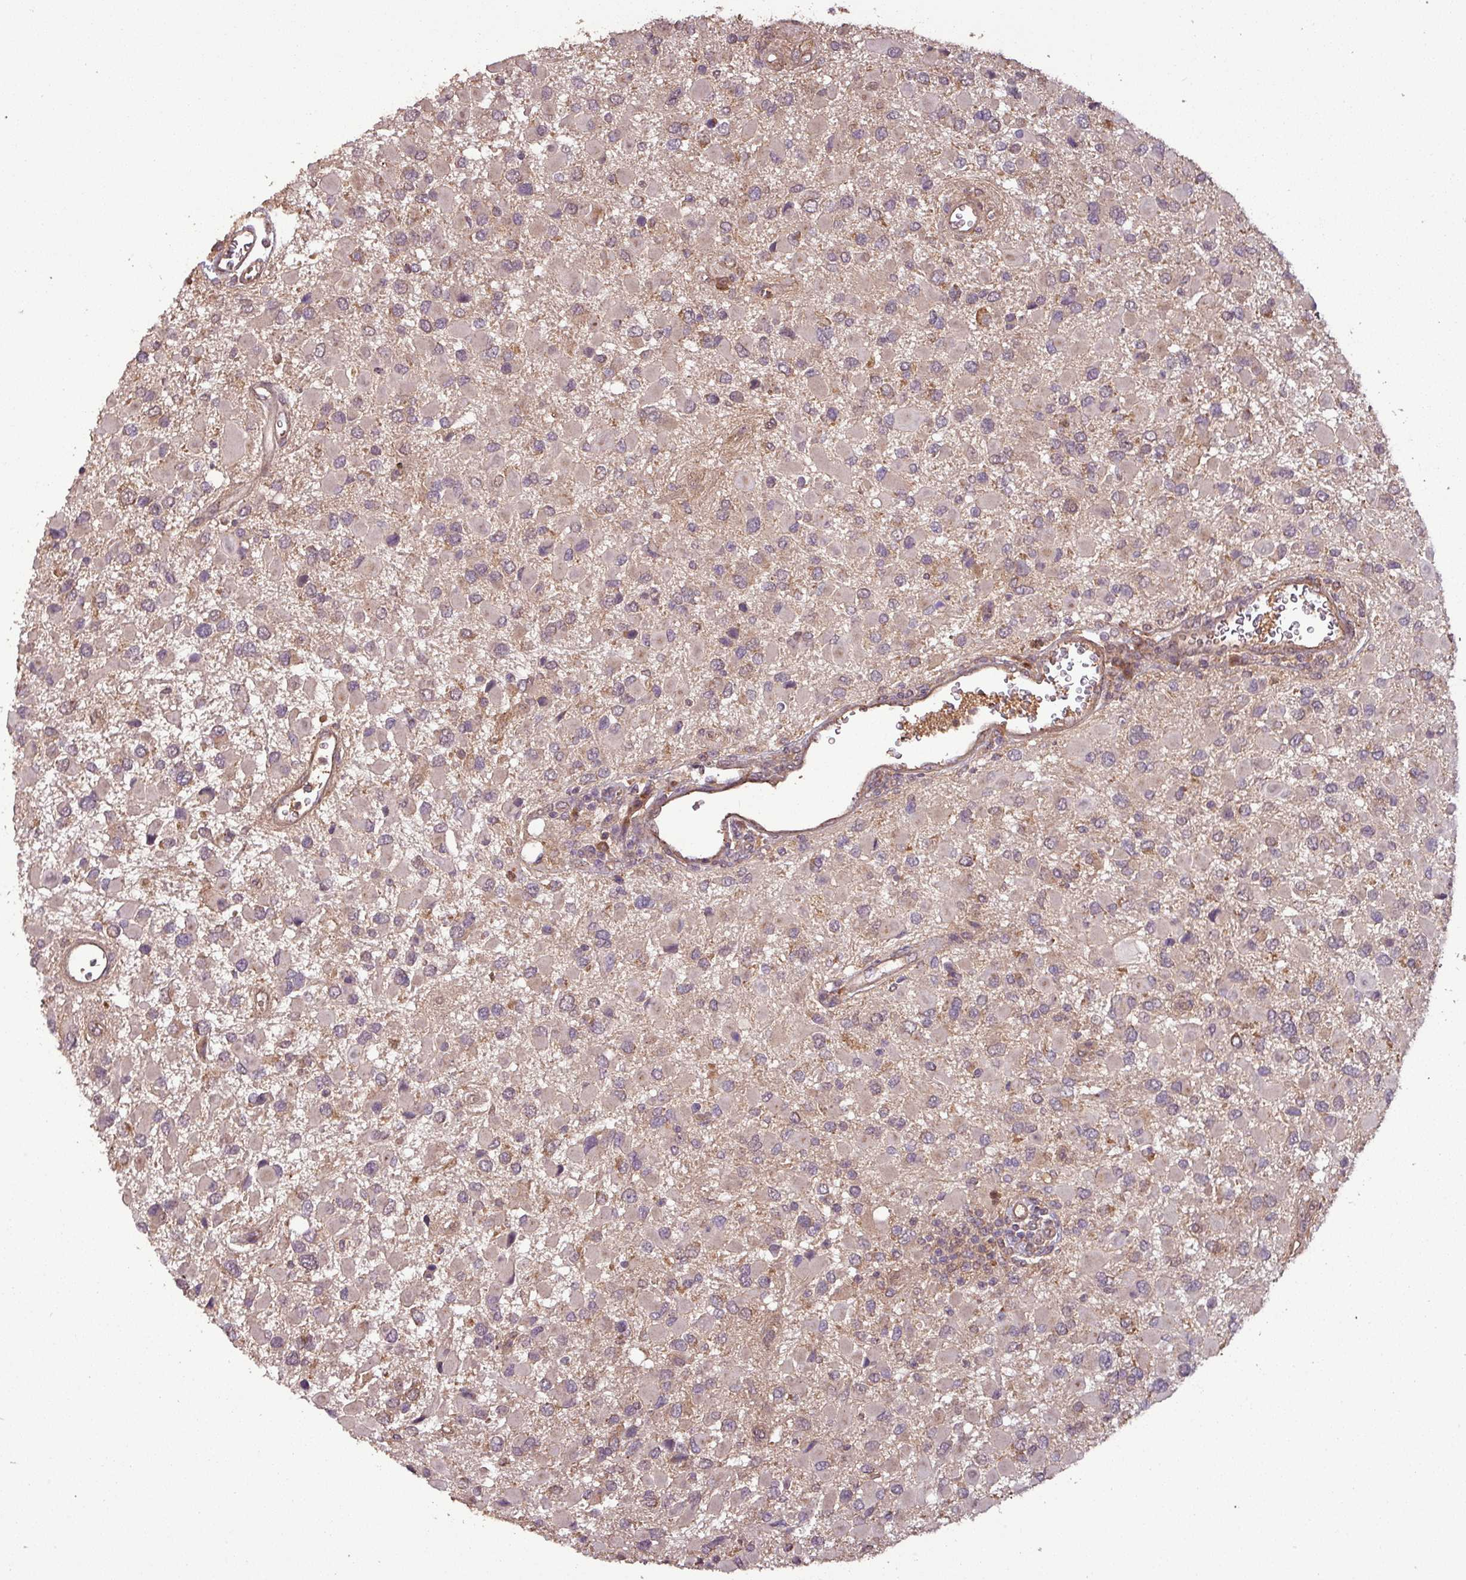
{"staining": {"intensity": "moderate", "quantity": "<25%", "location": "cytoplasmic/membranous,nuclear"}, "tissue": "glioma", "cell_type": "Tumor cells", "image_type": "cancer", "snomed": [{"axis": "morphology", "description": "Glioma, malignant, High grade"}, {"axis": "topography", "description": "Brain"}], "caption": "Immunohistochemistry (DAB) staining of human malignant glioma (high-grade) displays moderate cytoplasmic/membranous and nuclear protein positivity in approximately <25% of tumor cells.", "gene": "NT5C3A", "patient": {"sex": "male", "age": 53}}